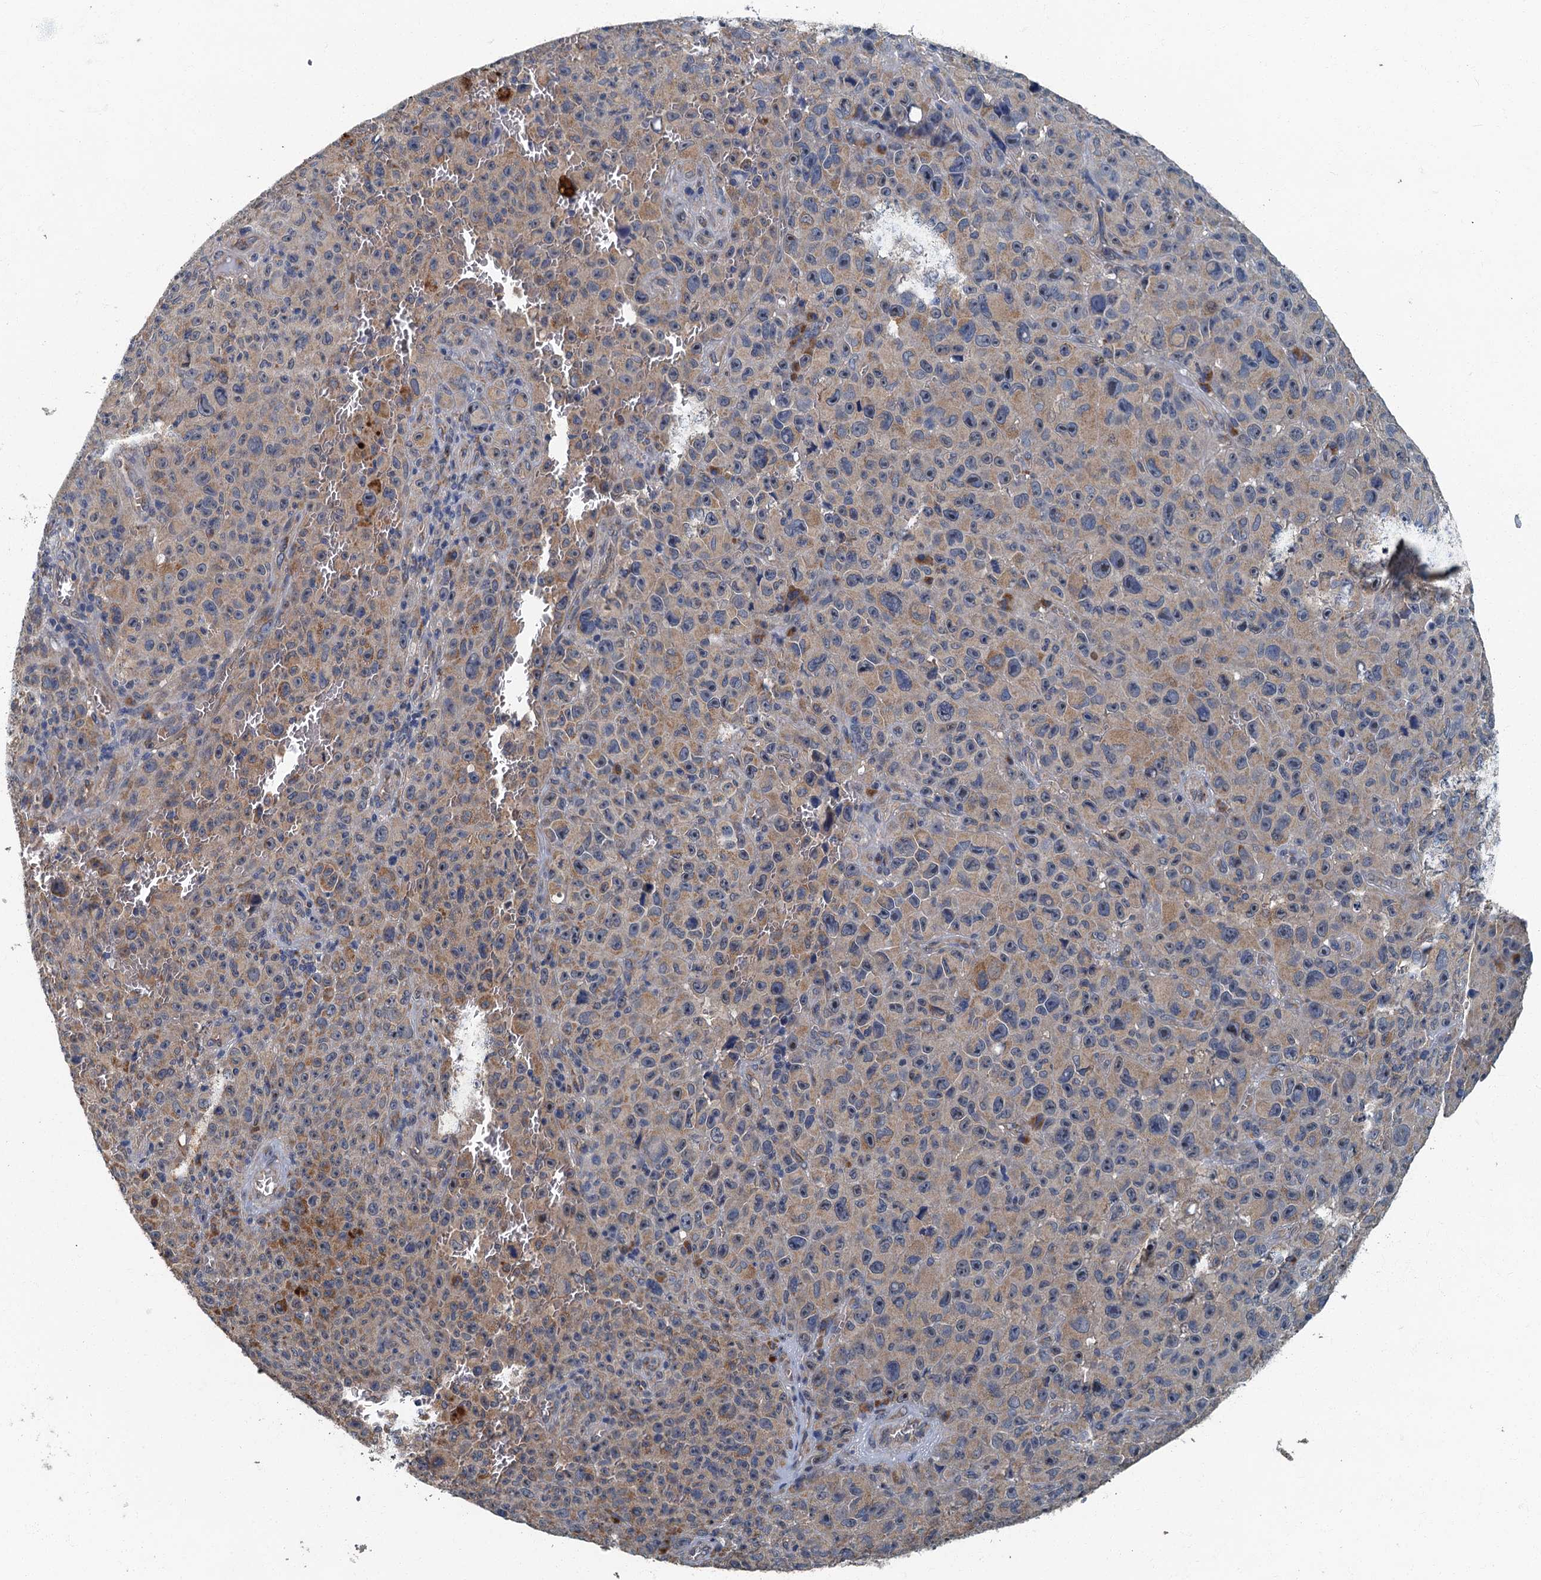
{"staining": {"intensity": "weak", "quantity": "25%-75%", "location": "cytoplasmic/membranous"}, "tissue": "melanoma", "cell_type": "Tumor cells", "image_type": "cancer", "snomed": [{"axis": "morphology", "description": "Malignant melanoma, NOS"}, {"axis": "topography", "description": "Skin"}], "caption": "Protein expression analysis of human melanoma reveals weak cytoplasmic/membranous positivity in approximately 25%-75% of tumor cells.", "gene": "DDX49", "patient": {"sex": "female", "age": 82}}